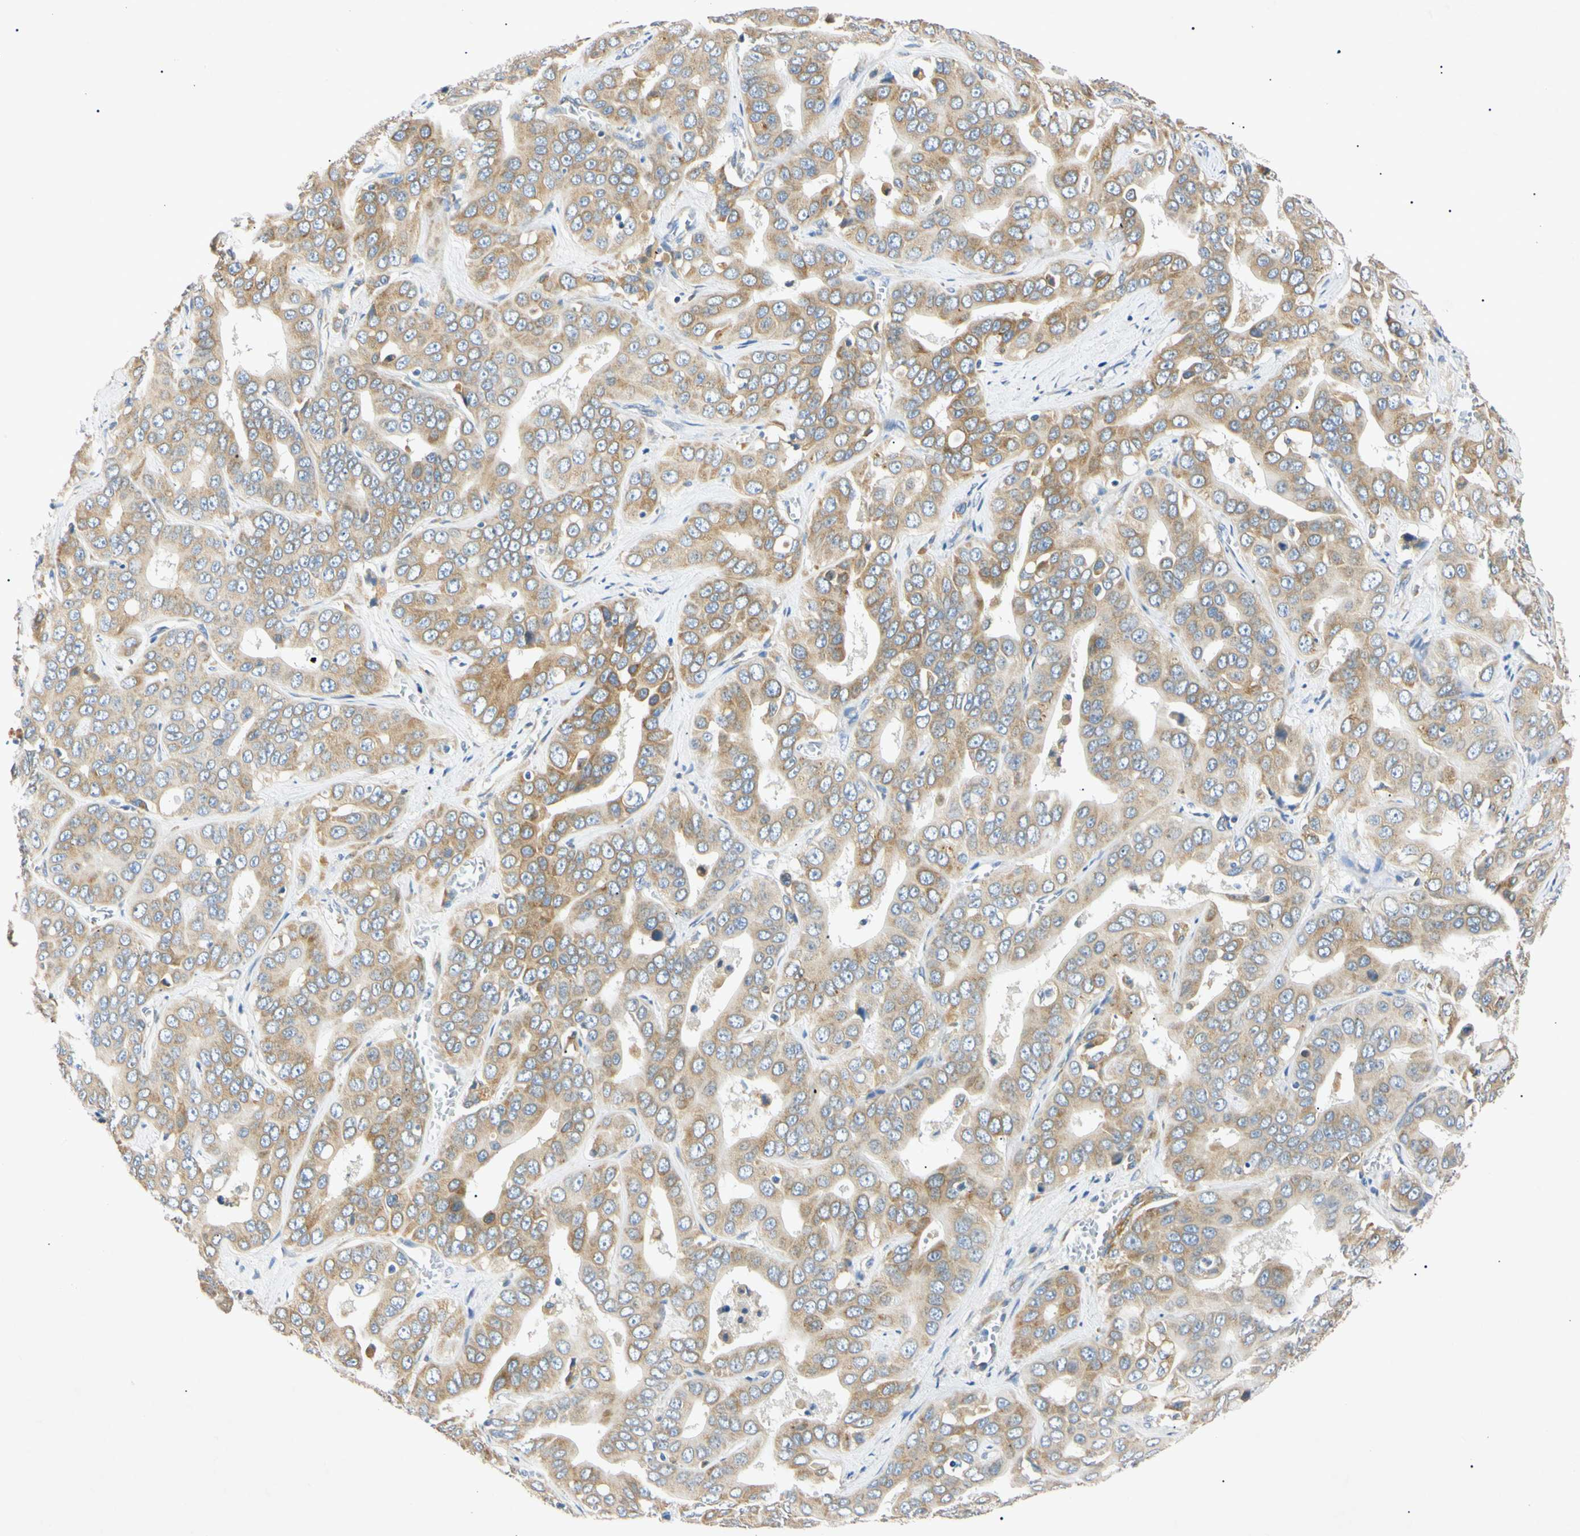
{"staining": {"intensity": "weak", "quantity": ">75%", "location": "cytoplasmic/membranous"}, "tissue": "liver cancer", "cell_type": "Tumor cells", "image_type": "cancer", "snomed": [{"axis": "morphology", "description": "Cholangiocarcinoma"}, {"axis": "topography", "description": "Liver"}], "caption": "An immunohistochemistry (IHC) histopathology image of tumor tissue is shown. Protein staining in brown labels weak cytoplasmic/membranous positivity in liver cancer within tumor cells.", "gene": "DNAJB12", "patient": {"sex": "female", "age": 52}}